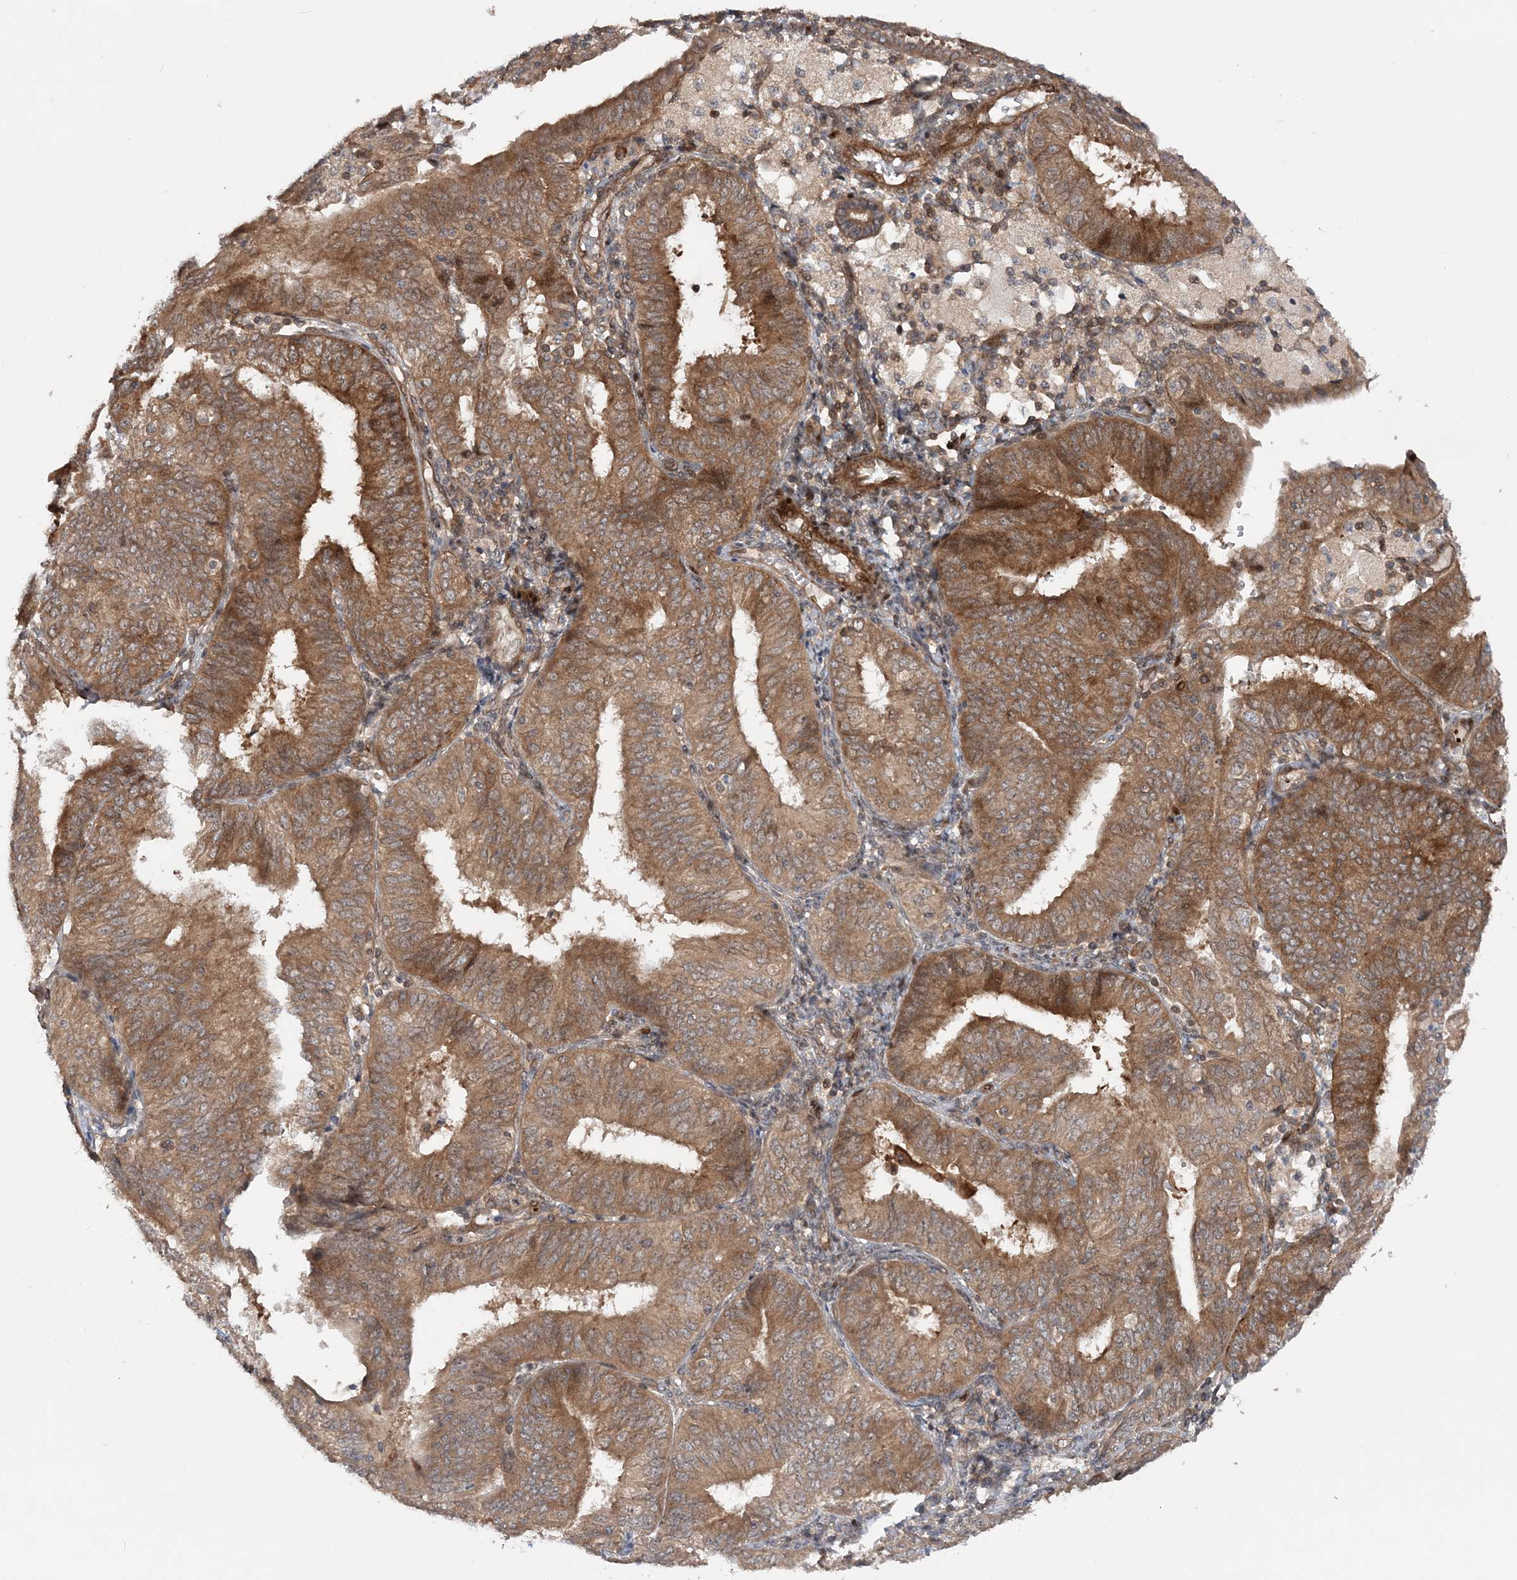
{"staining": {"intensity": "moderate", "quantity": ">75%", "location": "cytoplasmic/membranous"}, "tissue": "endometrial cancer", "cell_type": "Tumor cells", "image_type": "cancer", "snomed": [{"axis": "morphology", "description": "Adenocarcinoma, NOS"}, {"axis": "topography", "description": "Endometrium"}], "caption": "Immunohistochemical staining of endometrial cancer shows moderate cytoplasmic/membranous protein staining in about >75% of tumor cells.", "gene": "GEMIN5", "patient": {"sex": "female", "age": 58}}